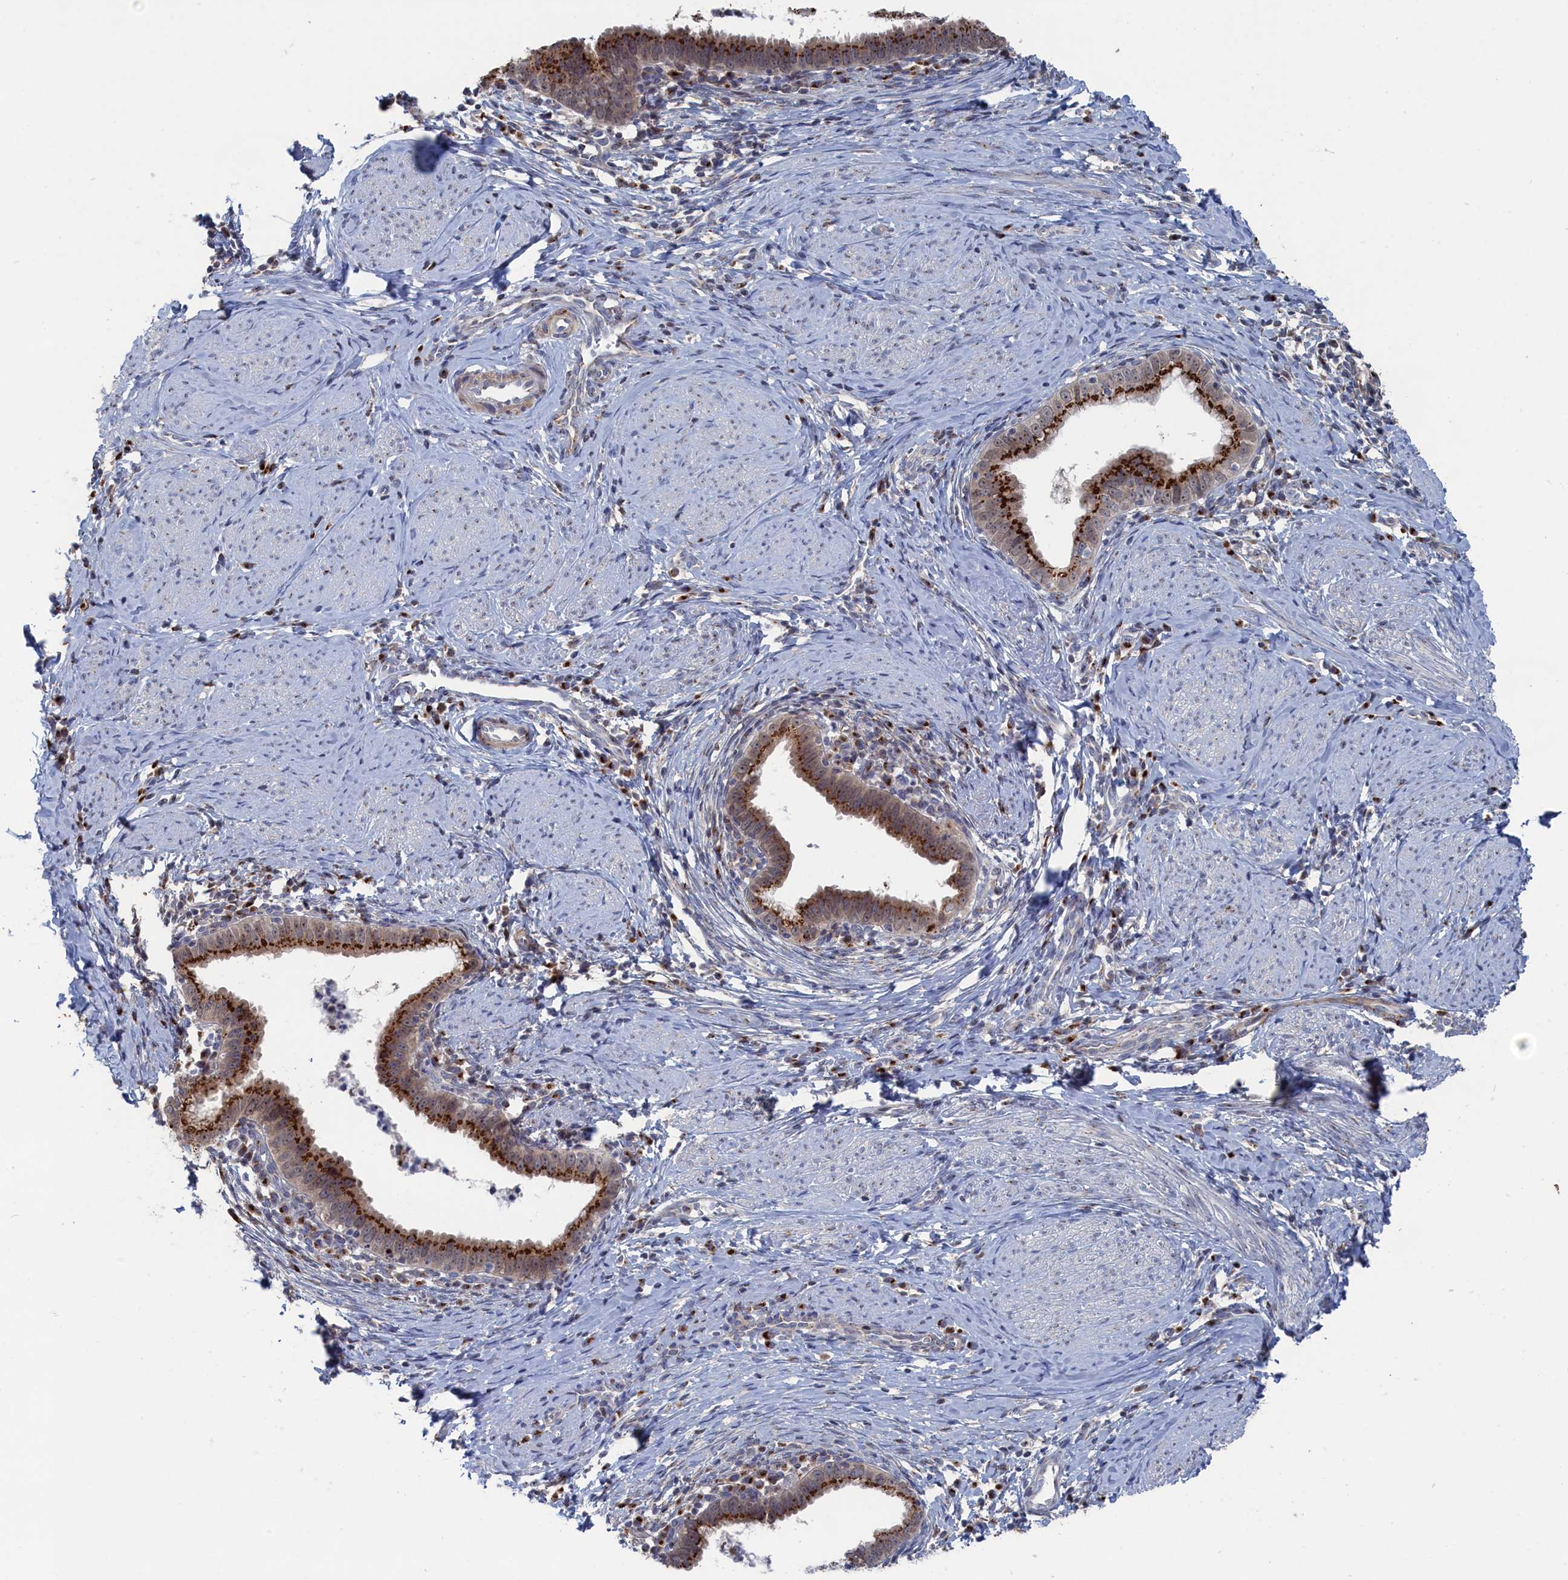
{"staining": {"intensity": "strong", "quantity": ">75%", "location": "cytoplasmic/membranous"}, "tissue": "cervical cancer", "cell_type": "Tumor cells", "image_type": "cancer", "snomed": [{"axis": "morphology", "description": "Adenocarcinoma, NOS"}, {"axis": "topography", "description": "Cervix"}], "caption": "Tumor cells display high levels of strong cytoplasmic/membranous staining in about >75% of cells in cervical cancer.", "gene": "IRX1", "patient": {"sex": "female", "age": 36}}